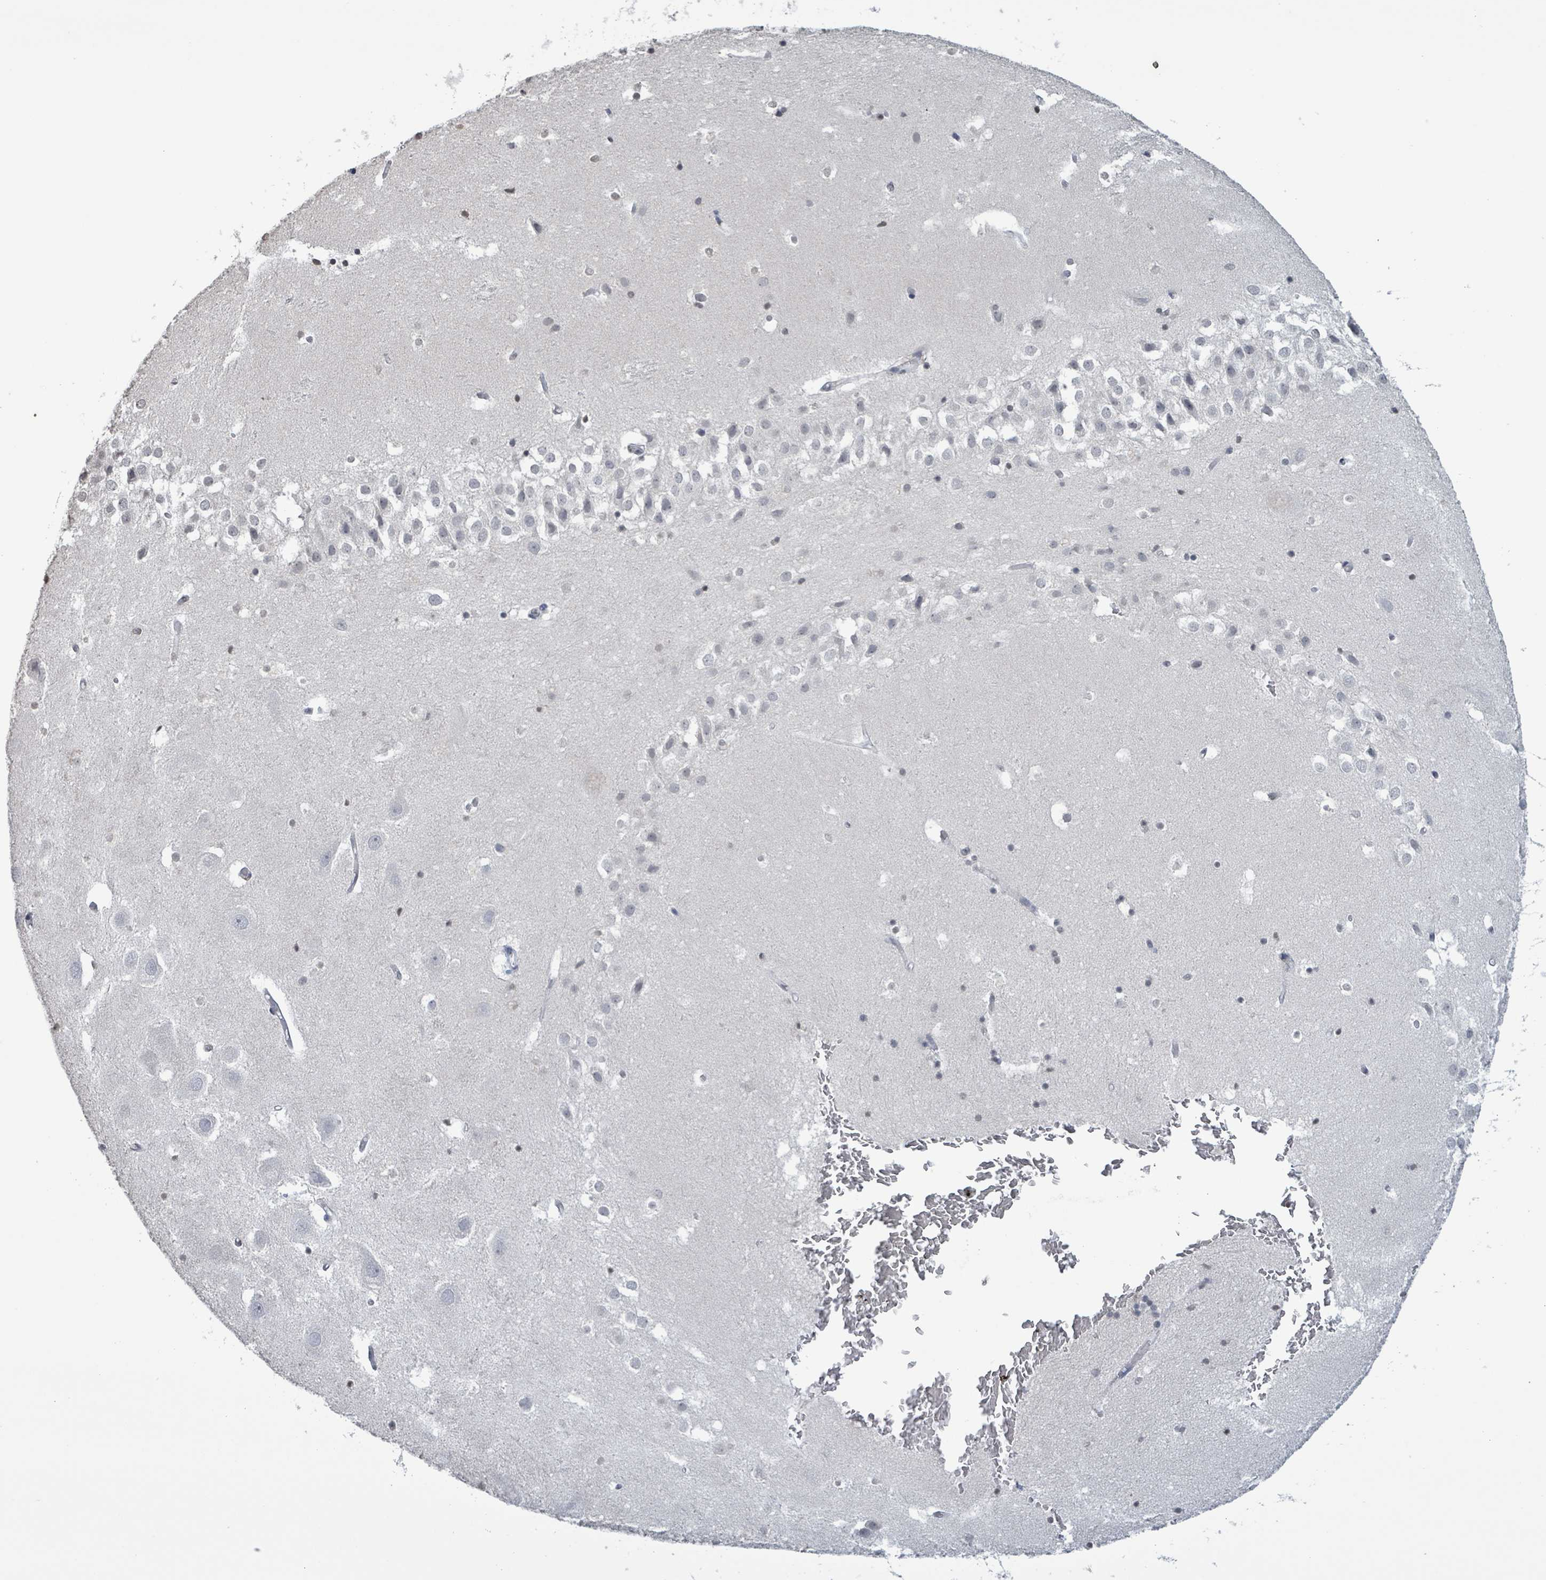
{"staining": {"intensity": "weak", "quantity": "<25%", "location": "nuclear"}, "tissue": "hippocampus", "cell_type": "Glial cells", "image_type": "normal", "snomed": [{"axis": "morphology", "description": "Normal tissue, NOS"}, {"axis": "topography", "description": "Hippocampus"}], "caption": "Immunohistochemistry of normal human hippocampus displays no positivity in glial cells. (Stains: DAB immunohistochemistry with hematoxylin counter stain, Microscopy: brightfield microscopy at high magnification).", "gene": "CA9", "patient": {"sex": "female", "age": 52}}